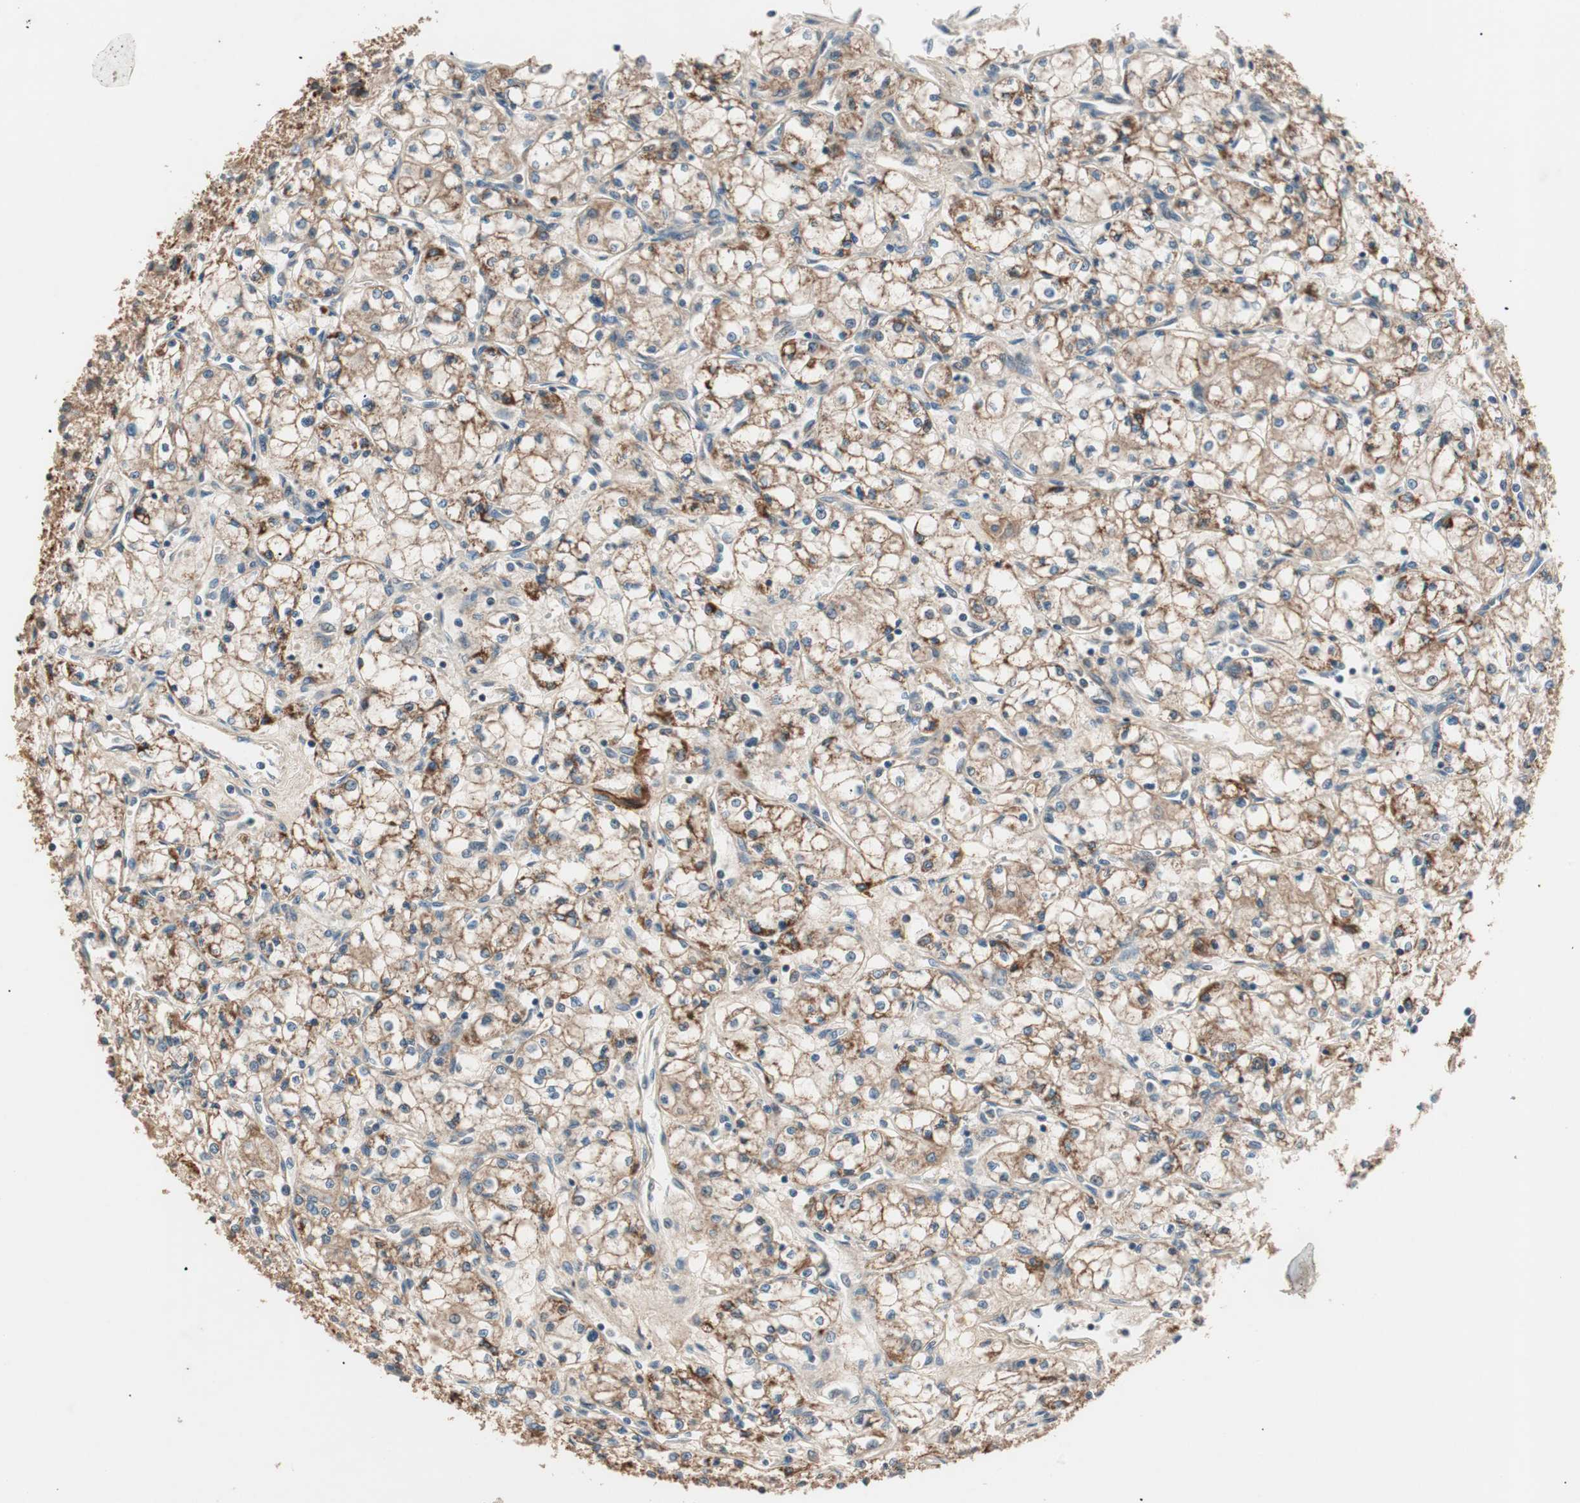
{"staining": {"intensity": "moderate", "quantity": ">75%", "location": "cytoplasmic/membranous"}, "tissue": "renal cancer", "cell_type": "Tumor cells", "image_type": "cancer", "snomed": [{"axis": "morphology", "description": "Normal tissue, NOS"}, {"axis": "morphology", "description": "Adenocarcinoma, NOS"}, {"axis": "topography", "description": "Kidney"}], "caption": "Human renal cancer stained with a protein marker demonstrates moderate staining in tumor cells.", "gene": "HPN", "patient": {"sex": "male", "age": 59}}